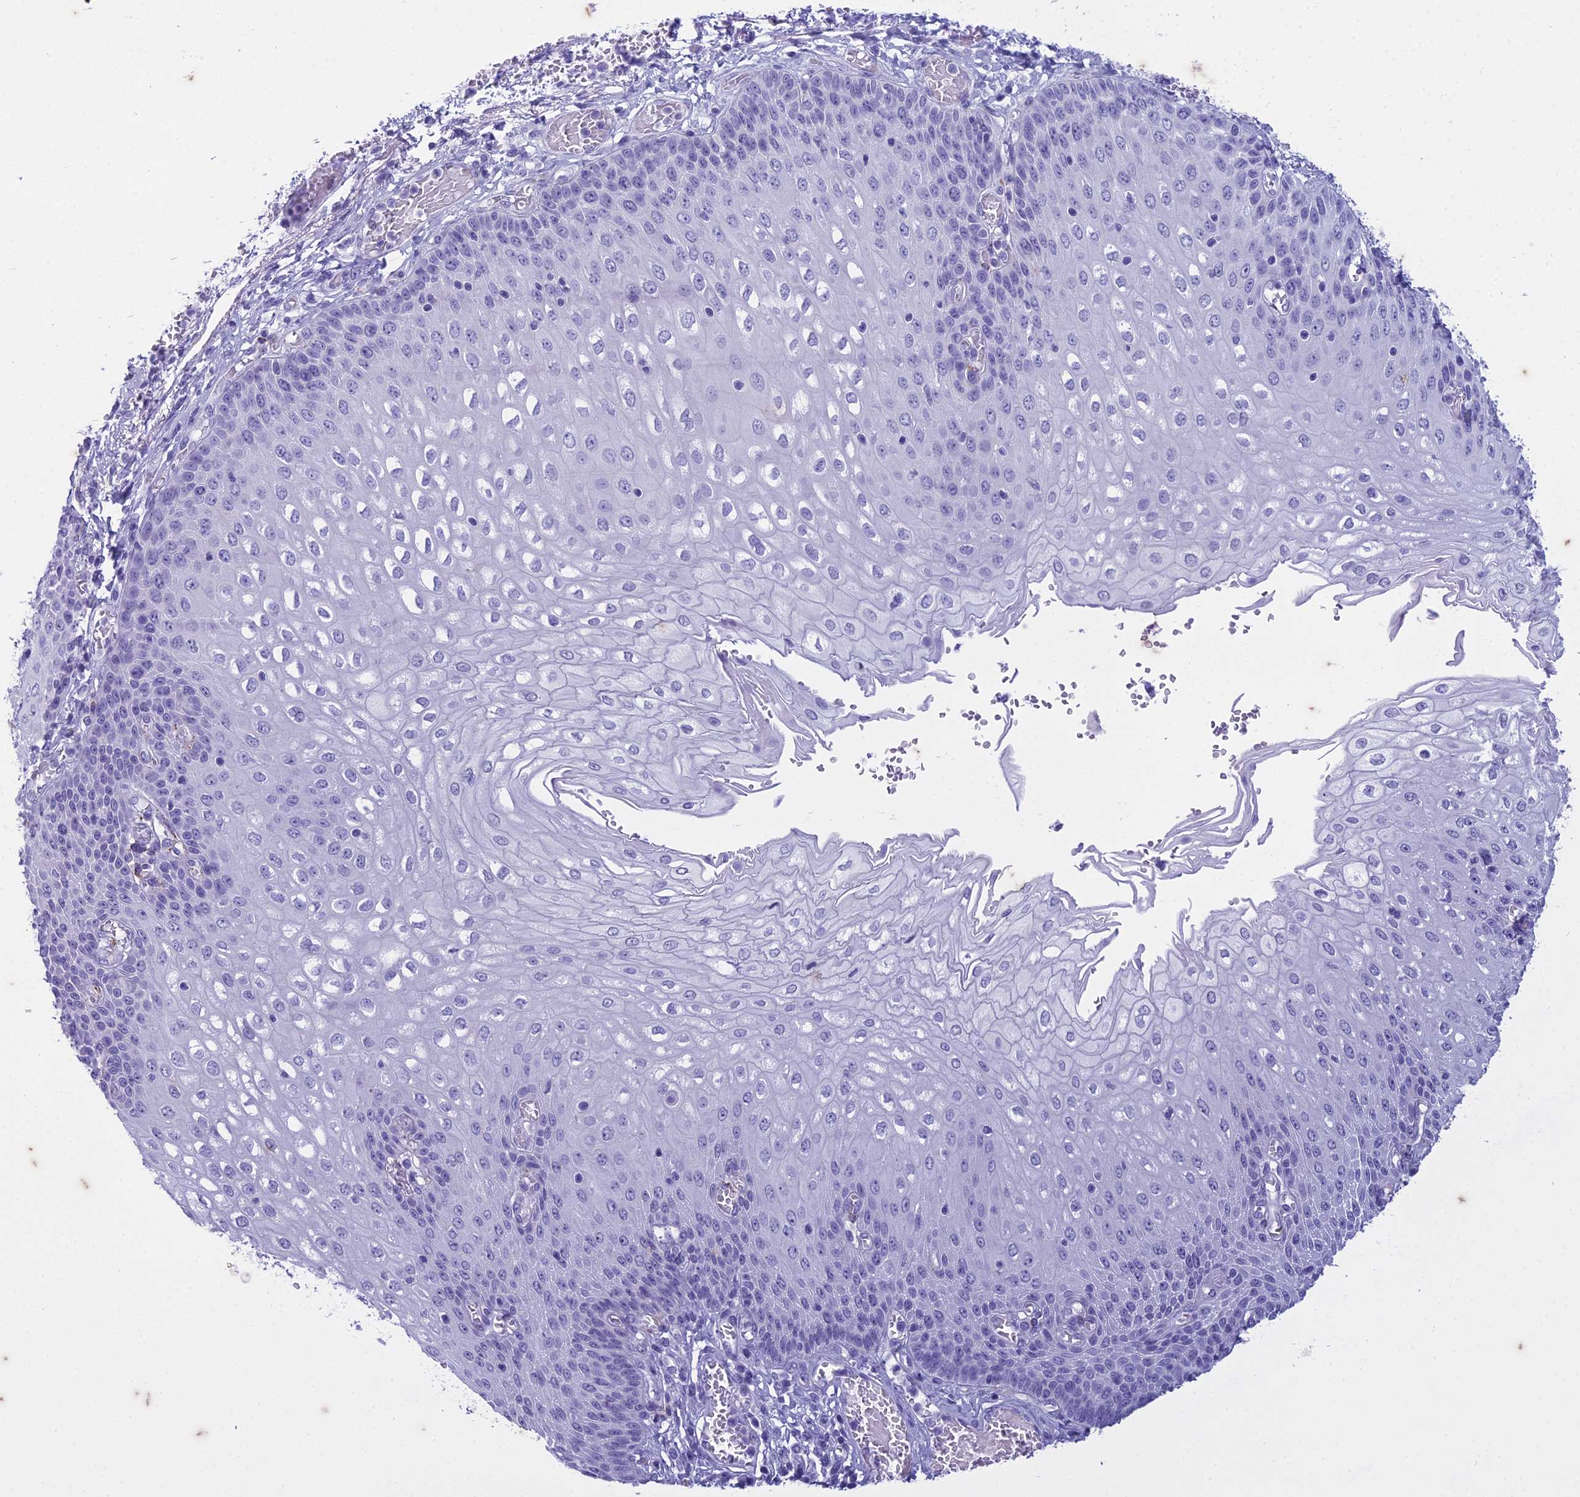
{"staining": {"intensity": "negative", "quantity": "none", "location": "none"}, "tissue": "esophagus", "cell_type": "Squamous epithelial cells", "image_type": "normal", "snomed": [{"axis": "morphology", "description": "Normal tissue, NOS"}, {"axis": "topography", "description": "Esophagus"}], "caption": "IHC image of benign esophagus stained for a protein (brown), which reveals no positivity in squamous epithelial cells. (Immunohistochemistry (ihc), brightfield microscopy, high magnification).", "gene": "HMGB4", "patient": {"sex": "male", "age": 81}}